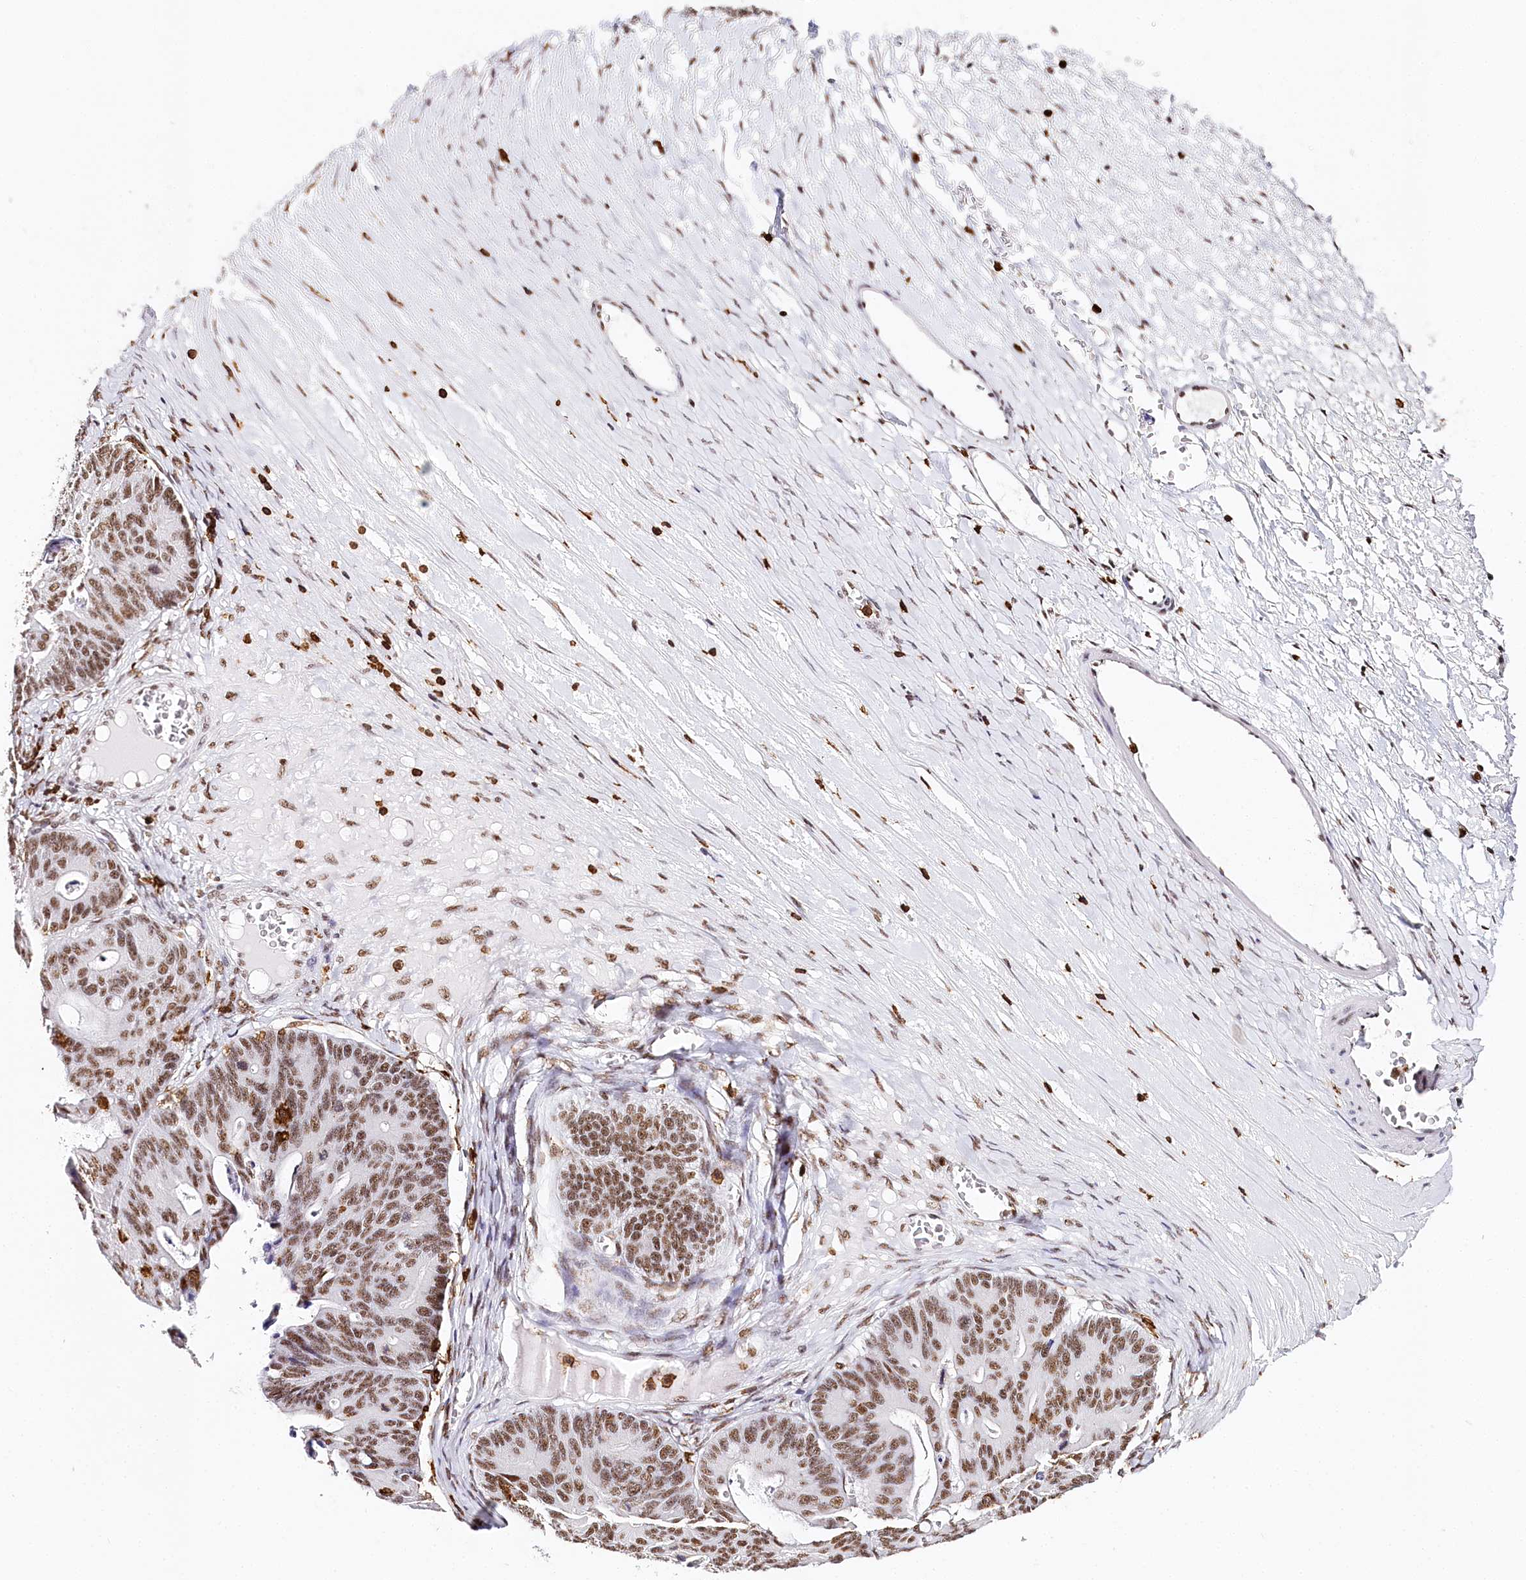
{"staining": {"intensity": "moderate", "quantity": ">75%", "location": "nuclear"}, "tissue": "ovarian cancer", "cell_type": "Tumor cells", "image_type": "cancer", "snomed": [{"axis": "morphology", "description": "Cystadenocarcinoma, mucinous, NOS"}, {"axis": "topography", "description": "Ovary"}], "caption": "A histopathology image of ovarian mucinous cystadenocarcinoma stained for a protein shows moderate nuclear brown staining in tumor cells.", "gene": "BARD1", "patient": {"sex": "female", "age": 37}}